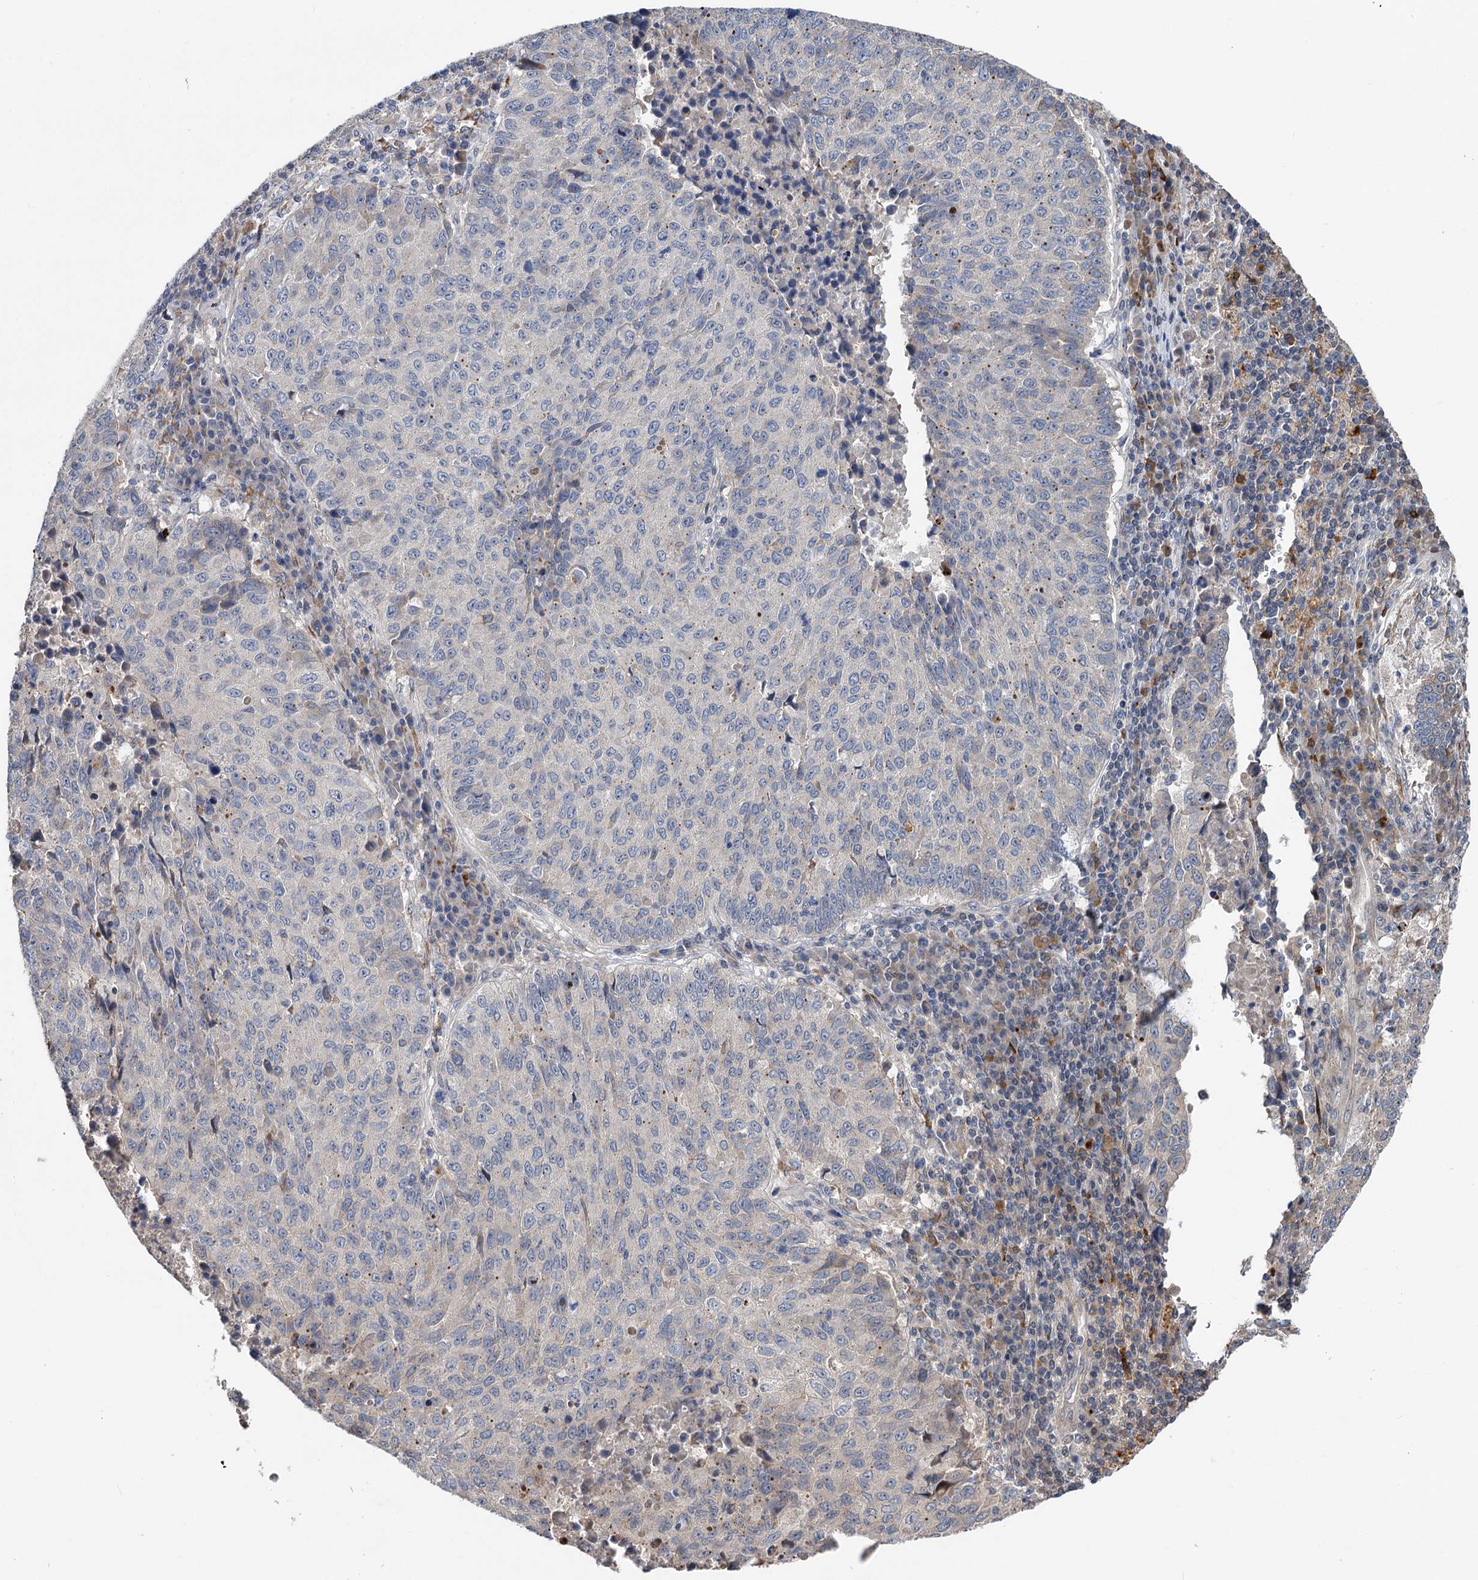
{"staining": {"intensity": "negative", "quantity": "none", "location": "none"}, "tissue": "lung cancer", "cell_type": "Tumor cells", "image_type": "cancer", "snomed": [{"axis": "morphology", "description": "Squamous cell carcinoma, NOS"}, {"axis": "topography", "description": "Lung"}], "caption": "This is a micrograph of immunohistochemistry staining of lung cancer (squamous cell carcinoma), which shows no positivity in tumor cells.", "gene": "UBR1", "patient": {"sex": "male", "age": 73}}